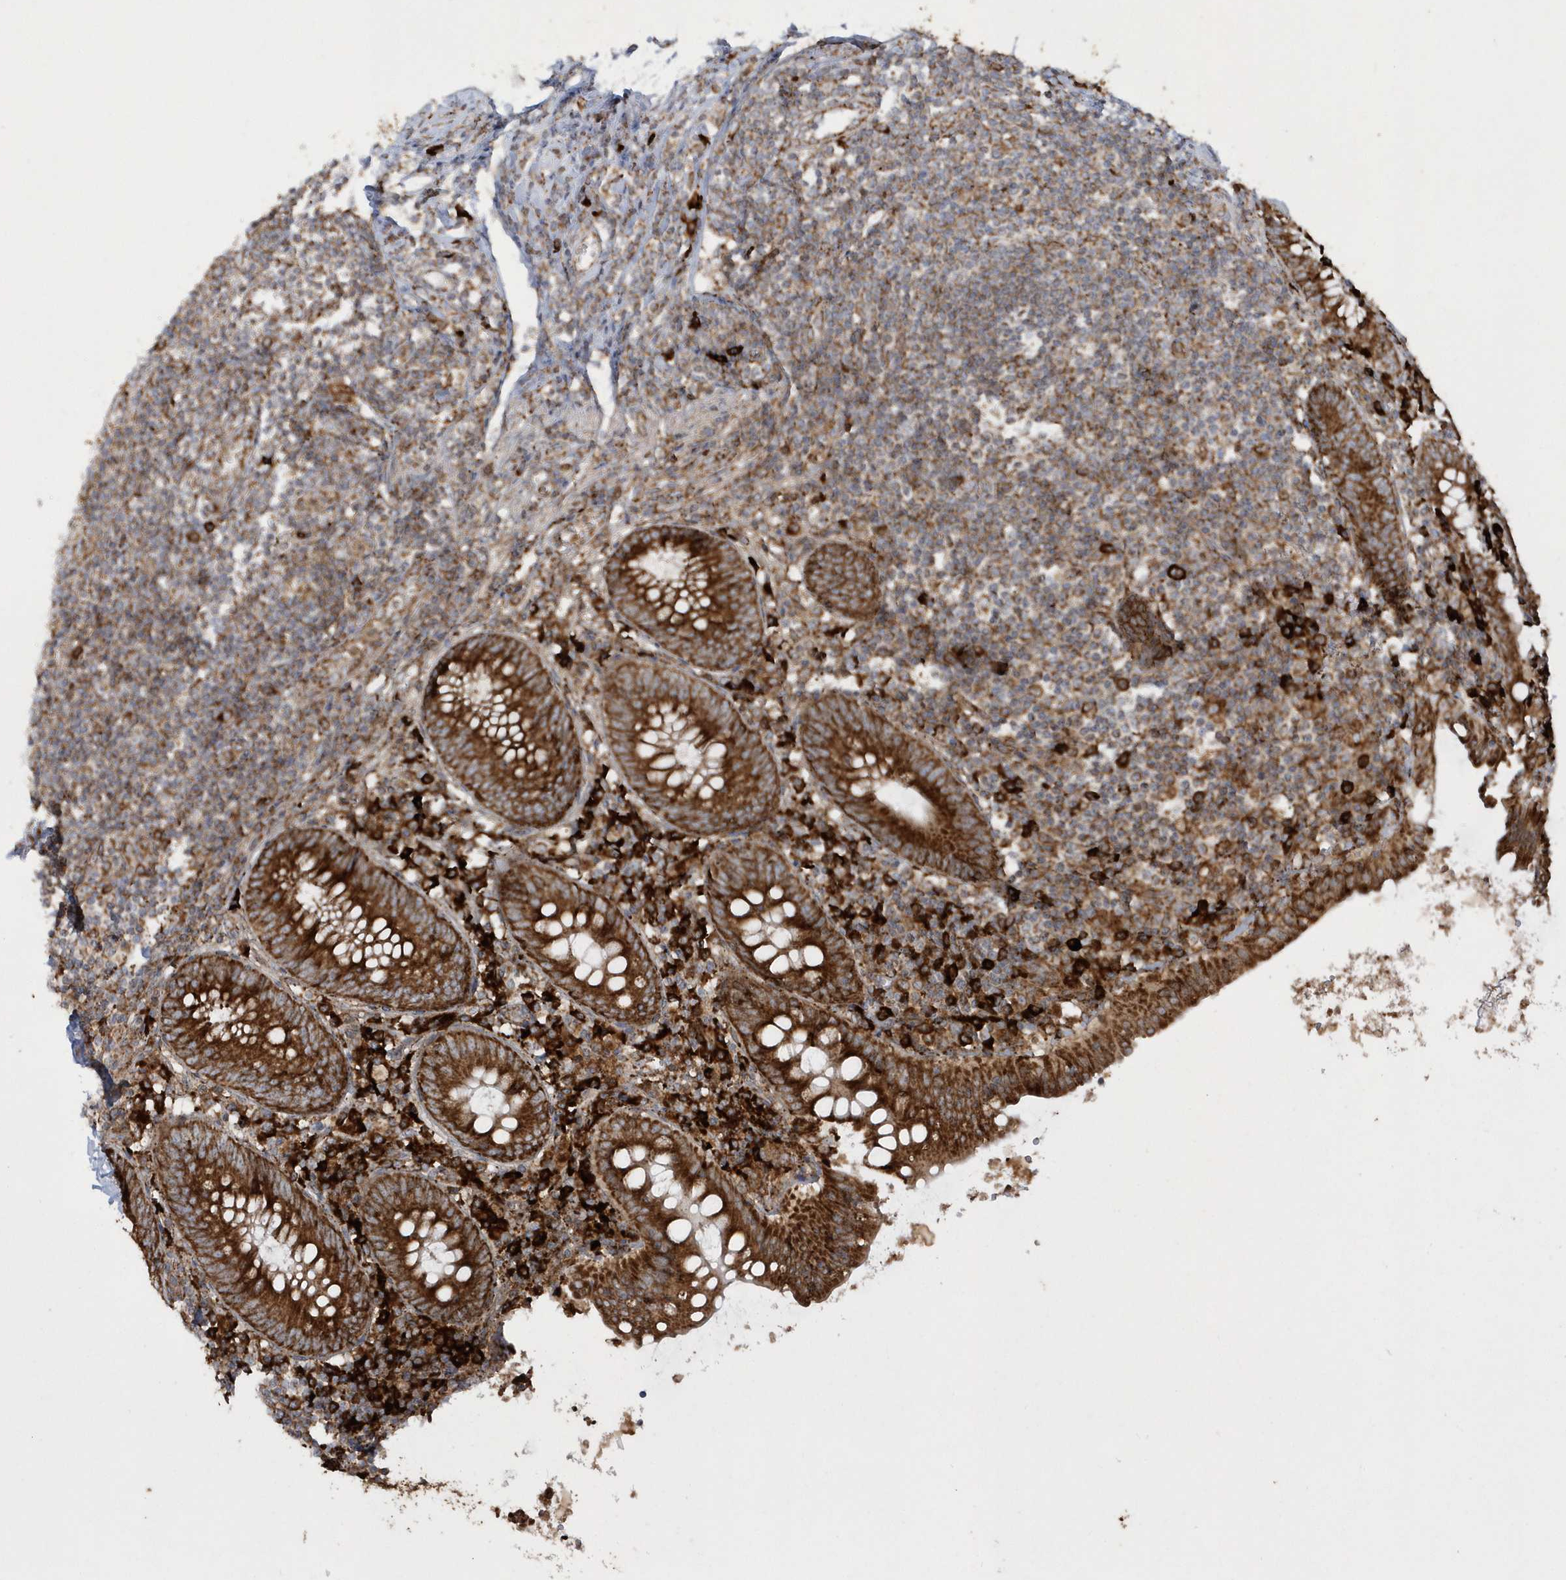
{"staining": {"intensity": "strong", "quantity": ">75%", "location": "cytoplasmic/membranous"}, "tissue": "appendix", "cell_type": "Glandular cells", "image_type": "normal", "snomed": [{"axis": "morphology", "description": "Normal tissue, NOS"}, {"axis": "topography", "description": "Appendix"}], "caption": "Immunohistochemical staining of unremarkable appendix displays strong cytoplasmic/membranous protein staining in about >75% of glandular cells. The staining is performed using DAB brown chromogen to label protein expression. The nuclei are counter-stained blue using hematoxylin.", "gene": "SH3BP2", "patient": {"sex": "female", "age": 54}}